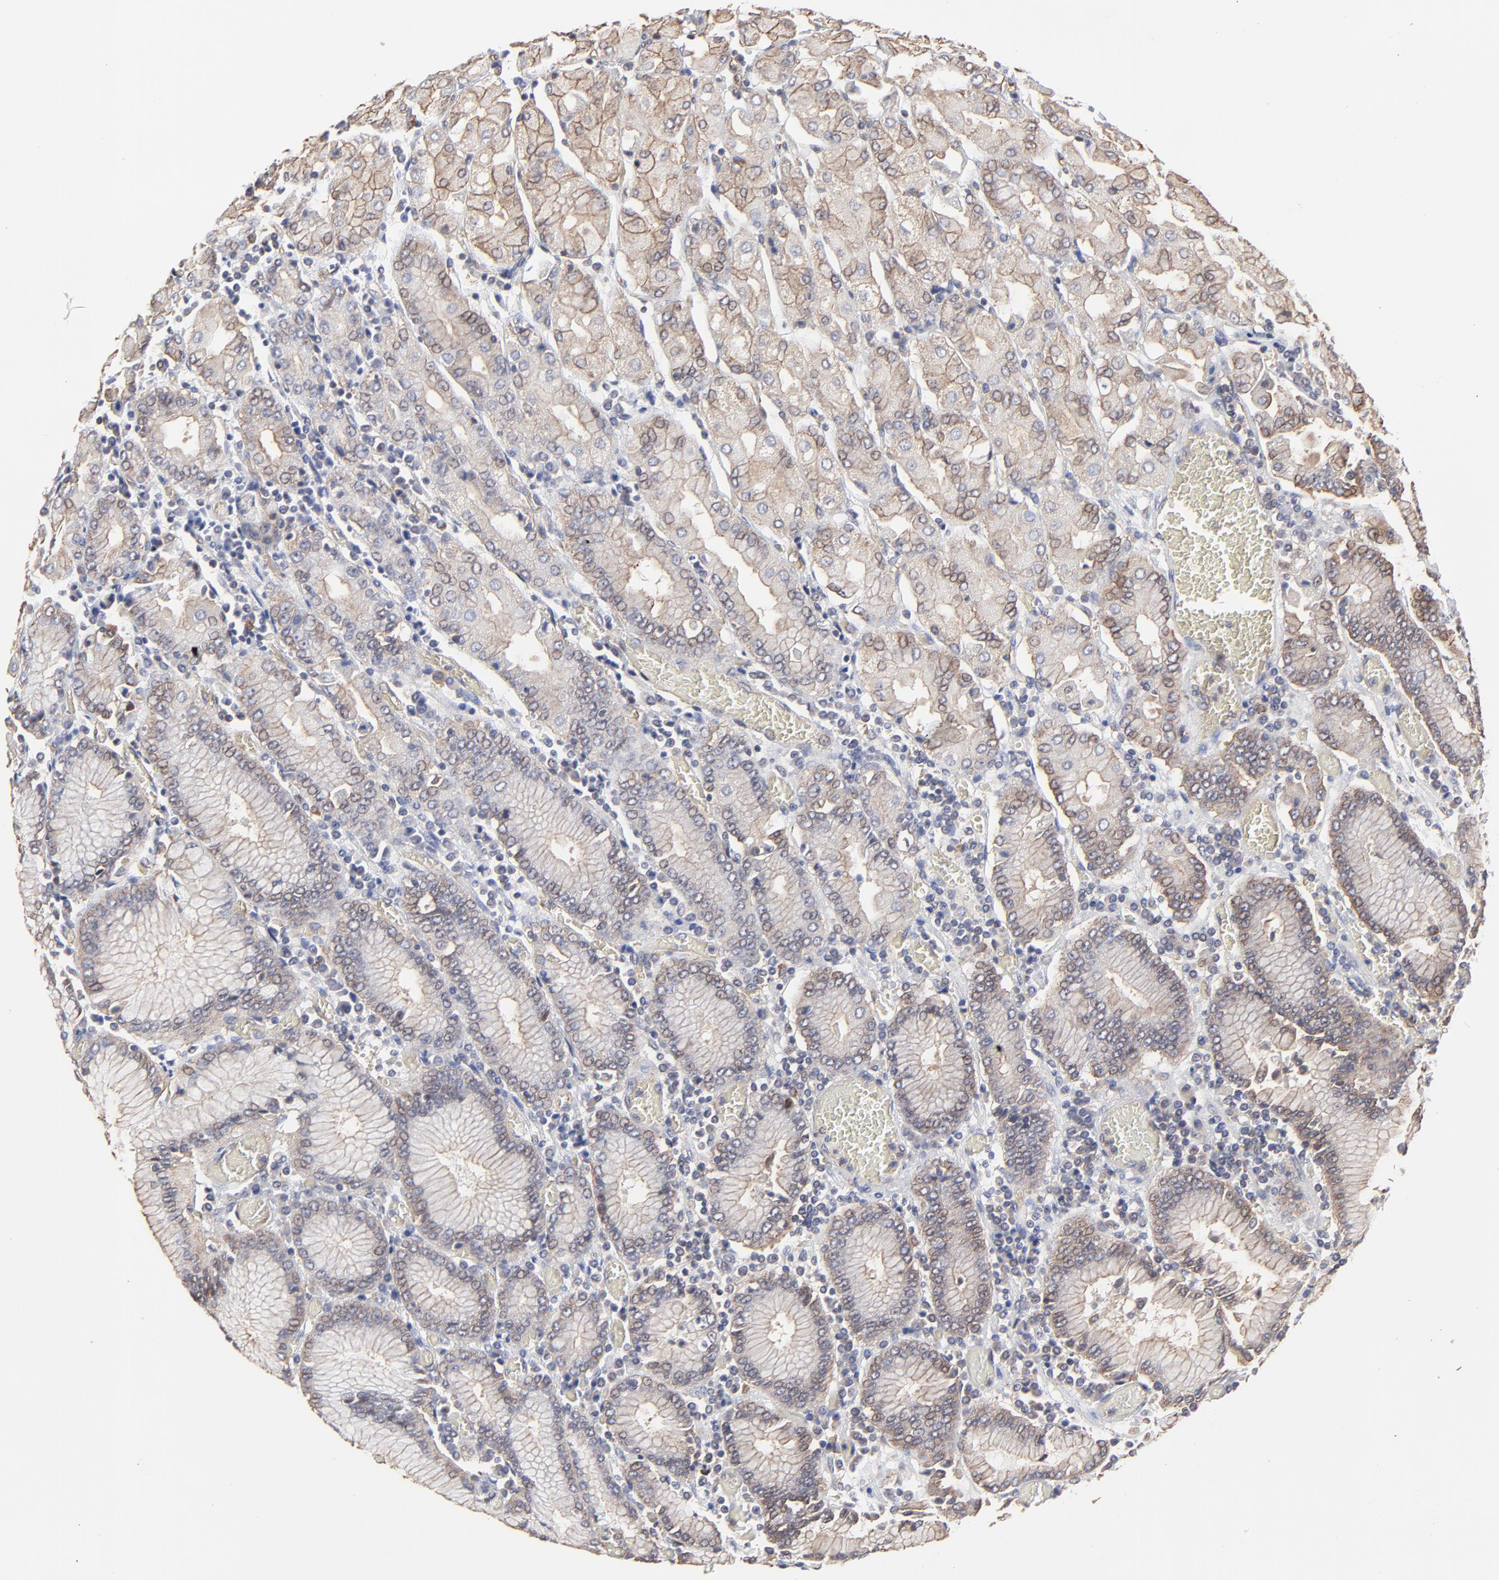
{"staining": {"intensity": "moderate", "quantity": "25%-75%", "location": "cytoplasmic/membranous"}, "tissue": "stomach", "cell_type": "Glandular cells", "image_type": "normal", "snomed": [{"axis": "morphology", "description": "Normal tissue, NOS"}, {"axis": "topography", "description": "Stomach, upper"}], "caption": "An image of stomach stained for a protein exhibits moderate cytoplasmic/membranous brown staining in glandular cells. (Brightfield microscopy of DAB IHC at high magnification).", "gene": "ARMT1", "patient": {"sex": "male", "age": 78}}